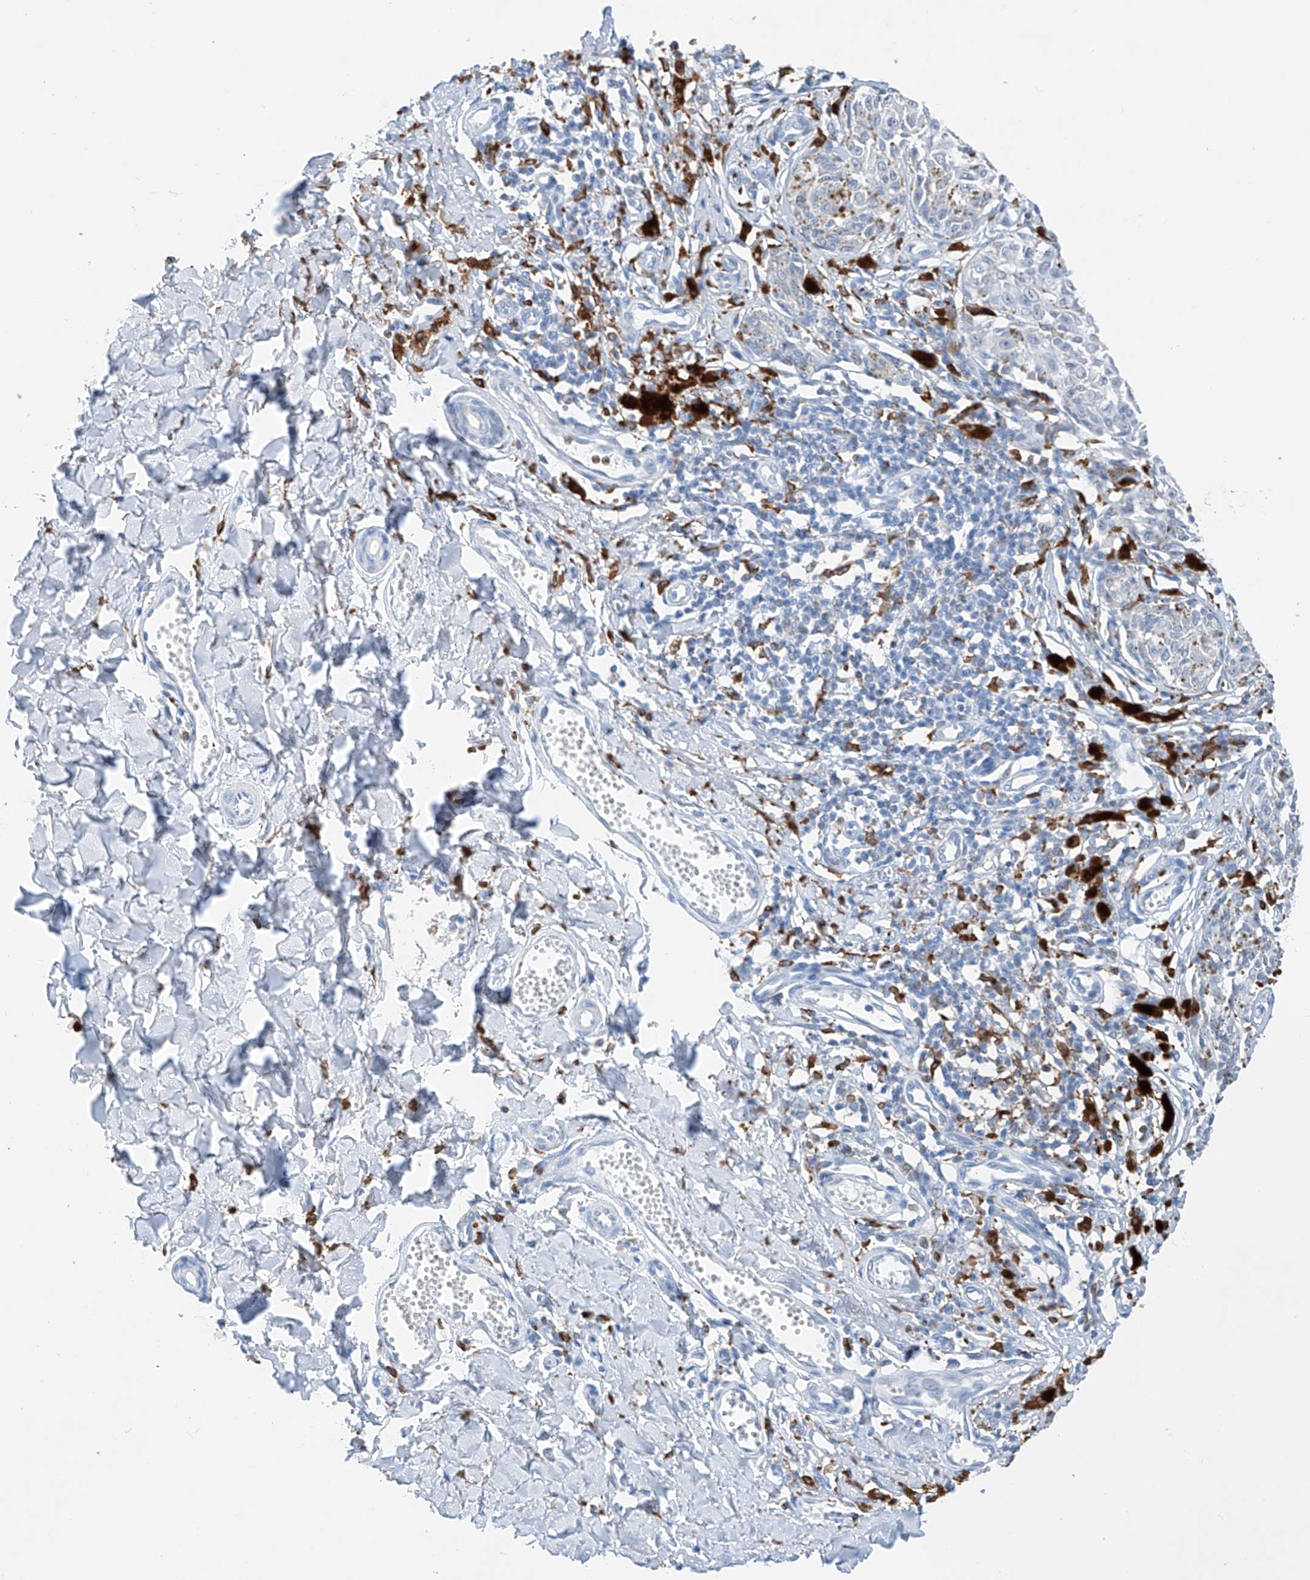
{"staining": {"intensity": "weak", "quantity": "<25%", "location": "cytoplasmic/membranous"}, "tissue": "melanoma", "cell_type": "Tumor cells", "image_type": "cancer", "snomed": [{"axis": "morphology", "description": "Malignant melanoma, NOS"}, {"axis": "topography", "description": "Skin"}], "caption": "This is an immunohistochemistry (IHC) micrograph of human malignant melanoma. There is no expression in tumor cells.", "gene": "TBXAS1", "patient": {"sex": "male", "age": 53}}